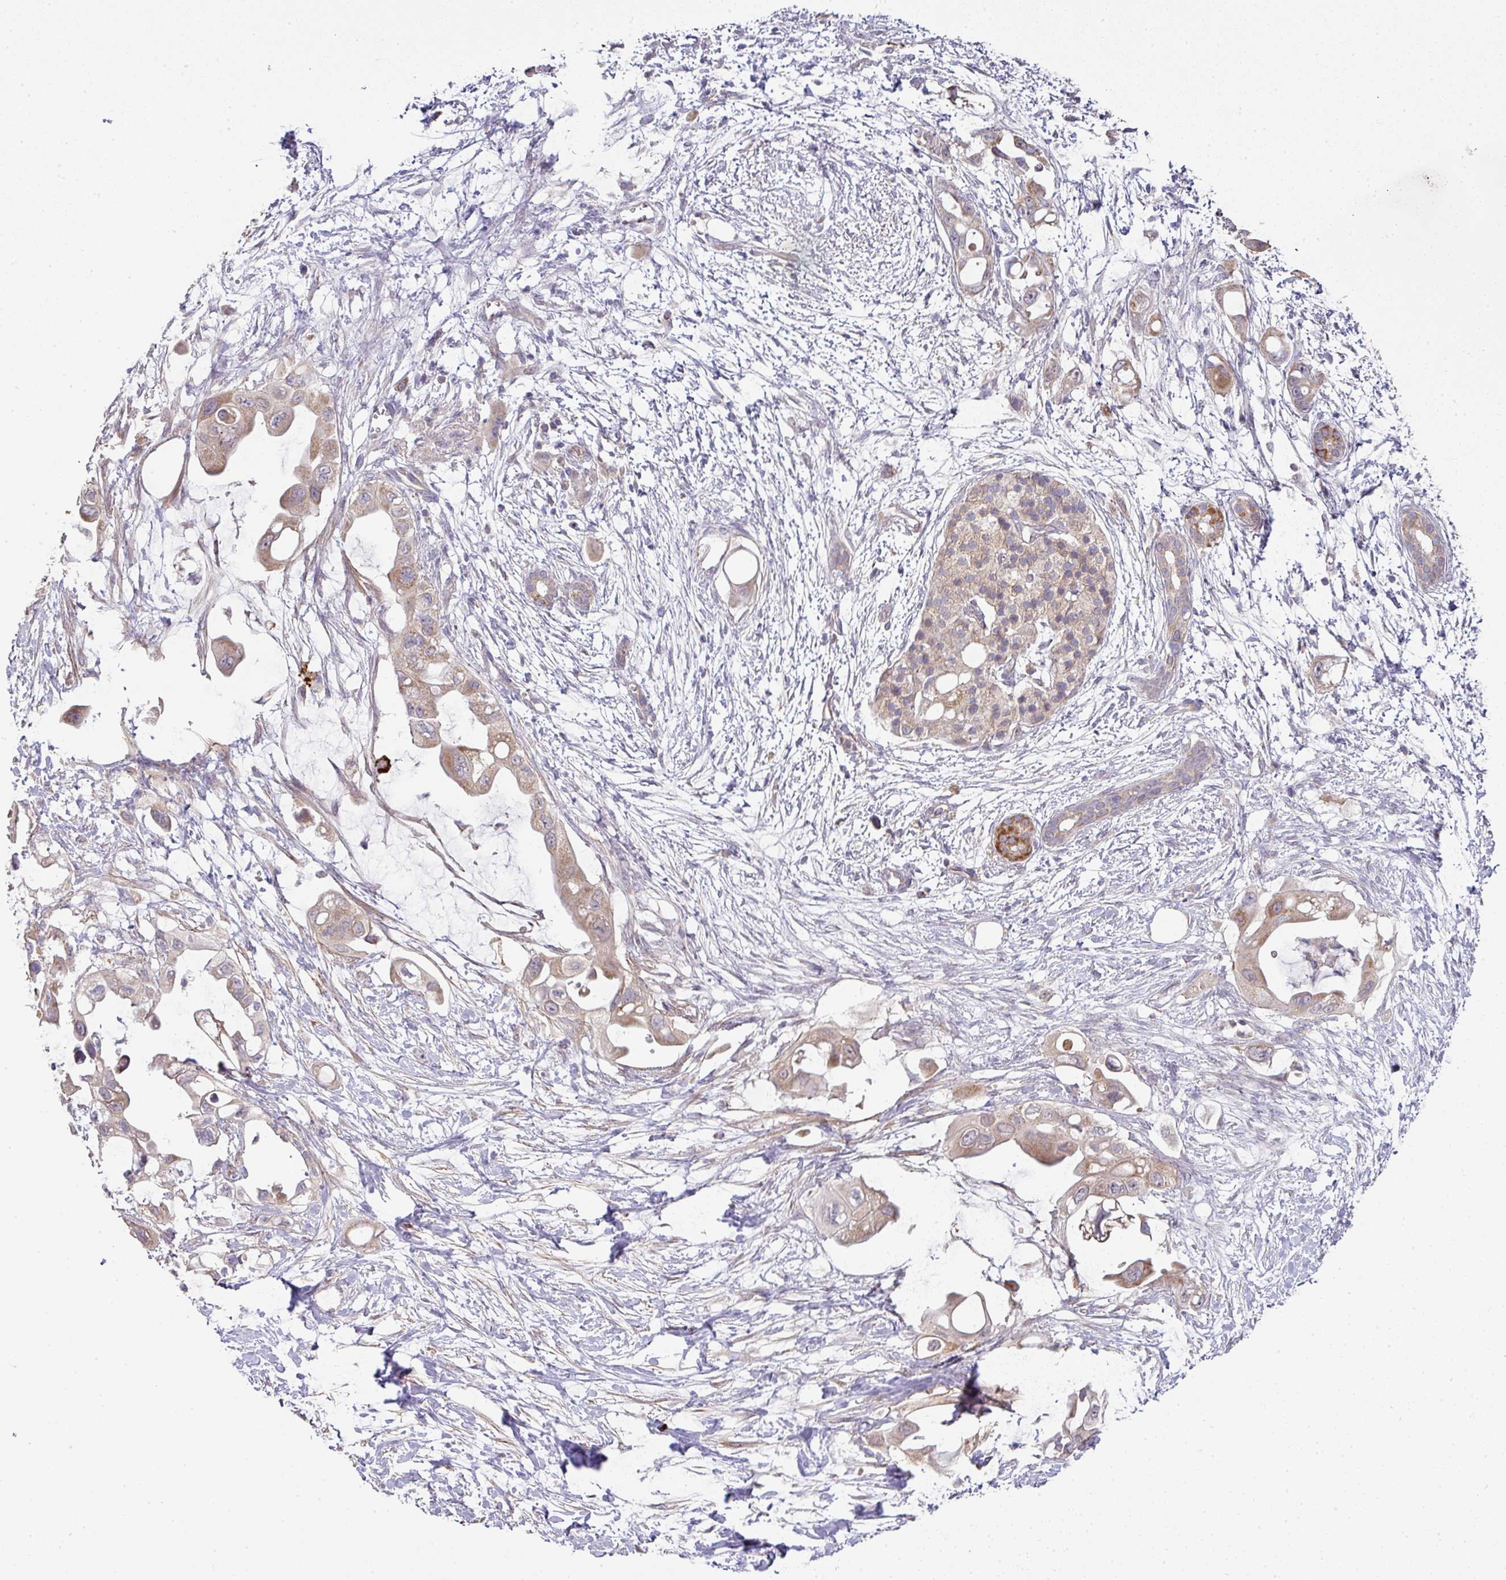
{"staining": {"intensity": "moderate", "quantity": "25%-75%", "location": "cytoplasmic/membranous"}, "tissue": "pancreatic cancer", "cell_type": "Tumor cells", "image_type": "cancer", "snomed": [{"axis": "morphology", "description": "Adenocarcinoma, NOS"}, {"axis": "topography", "description": "Pancreas"}], "caption": "This micrograph reveals pancreatic cancer stained with IHC to label a protein in brown. The cytoplasmic/membranous of tumor cells show moderate positivity for the protein. Nuclei are counter-stained blue.", "gene": "STK35", "patient": {"sex": "male", "age": 61}}